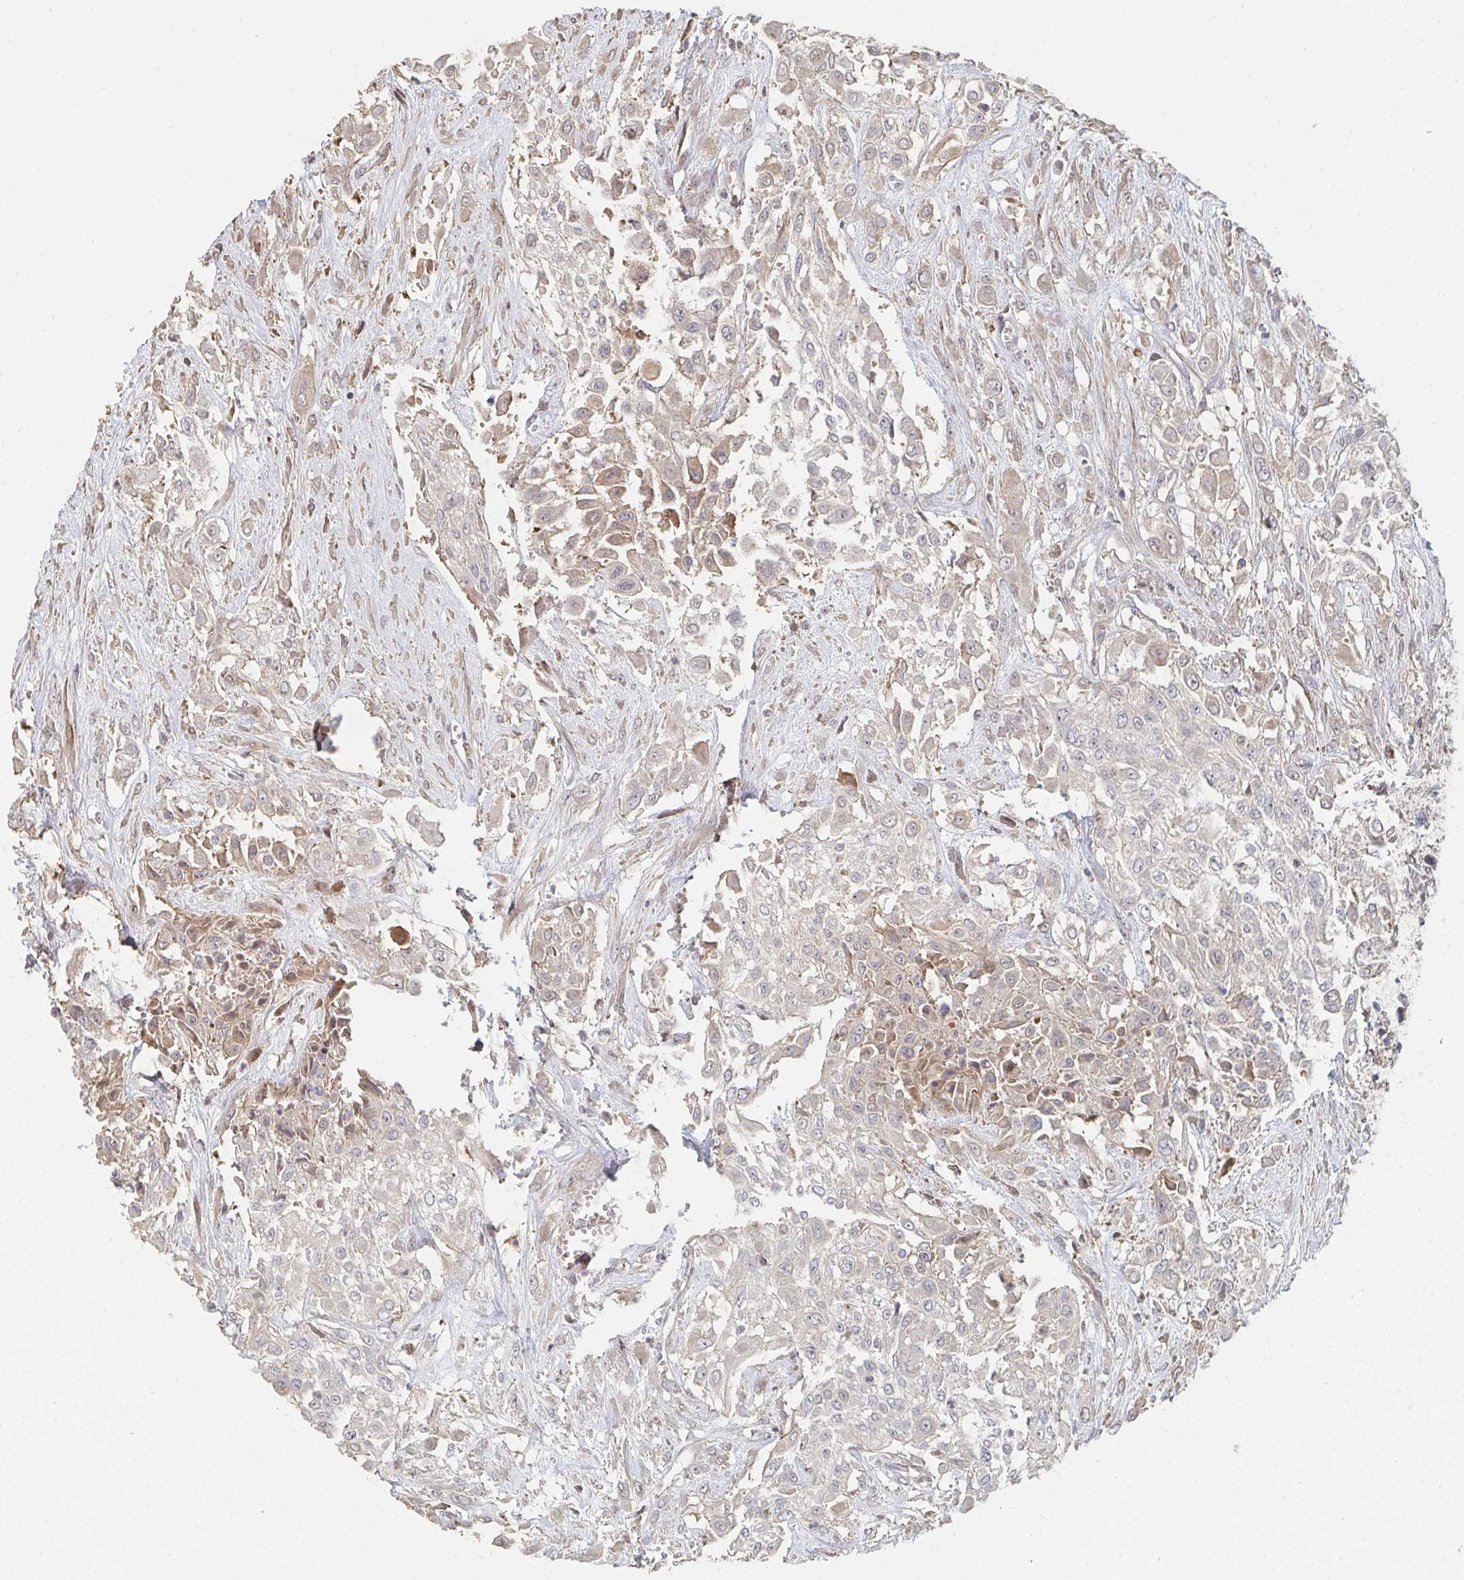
{"staining": {"intensity": "weak", "quantity": "<25%", "location": "cytoplasmic/membranous"}, "tissue": "urothelial cancer", "cell_type": "Tumor cells", "image_type": "cancer", "snomed": [{"axis": "morphology", "description": "Urothelial carcinoma, High grade"}, {"axis": "topography", "description": "Urinary bladder"}], "caption": "A photomicrograph of human urothelial cancer is negative for staining in tumor cells.", "gene": "PTEN", "patient": {"sex": "male", "age": 57}}